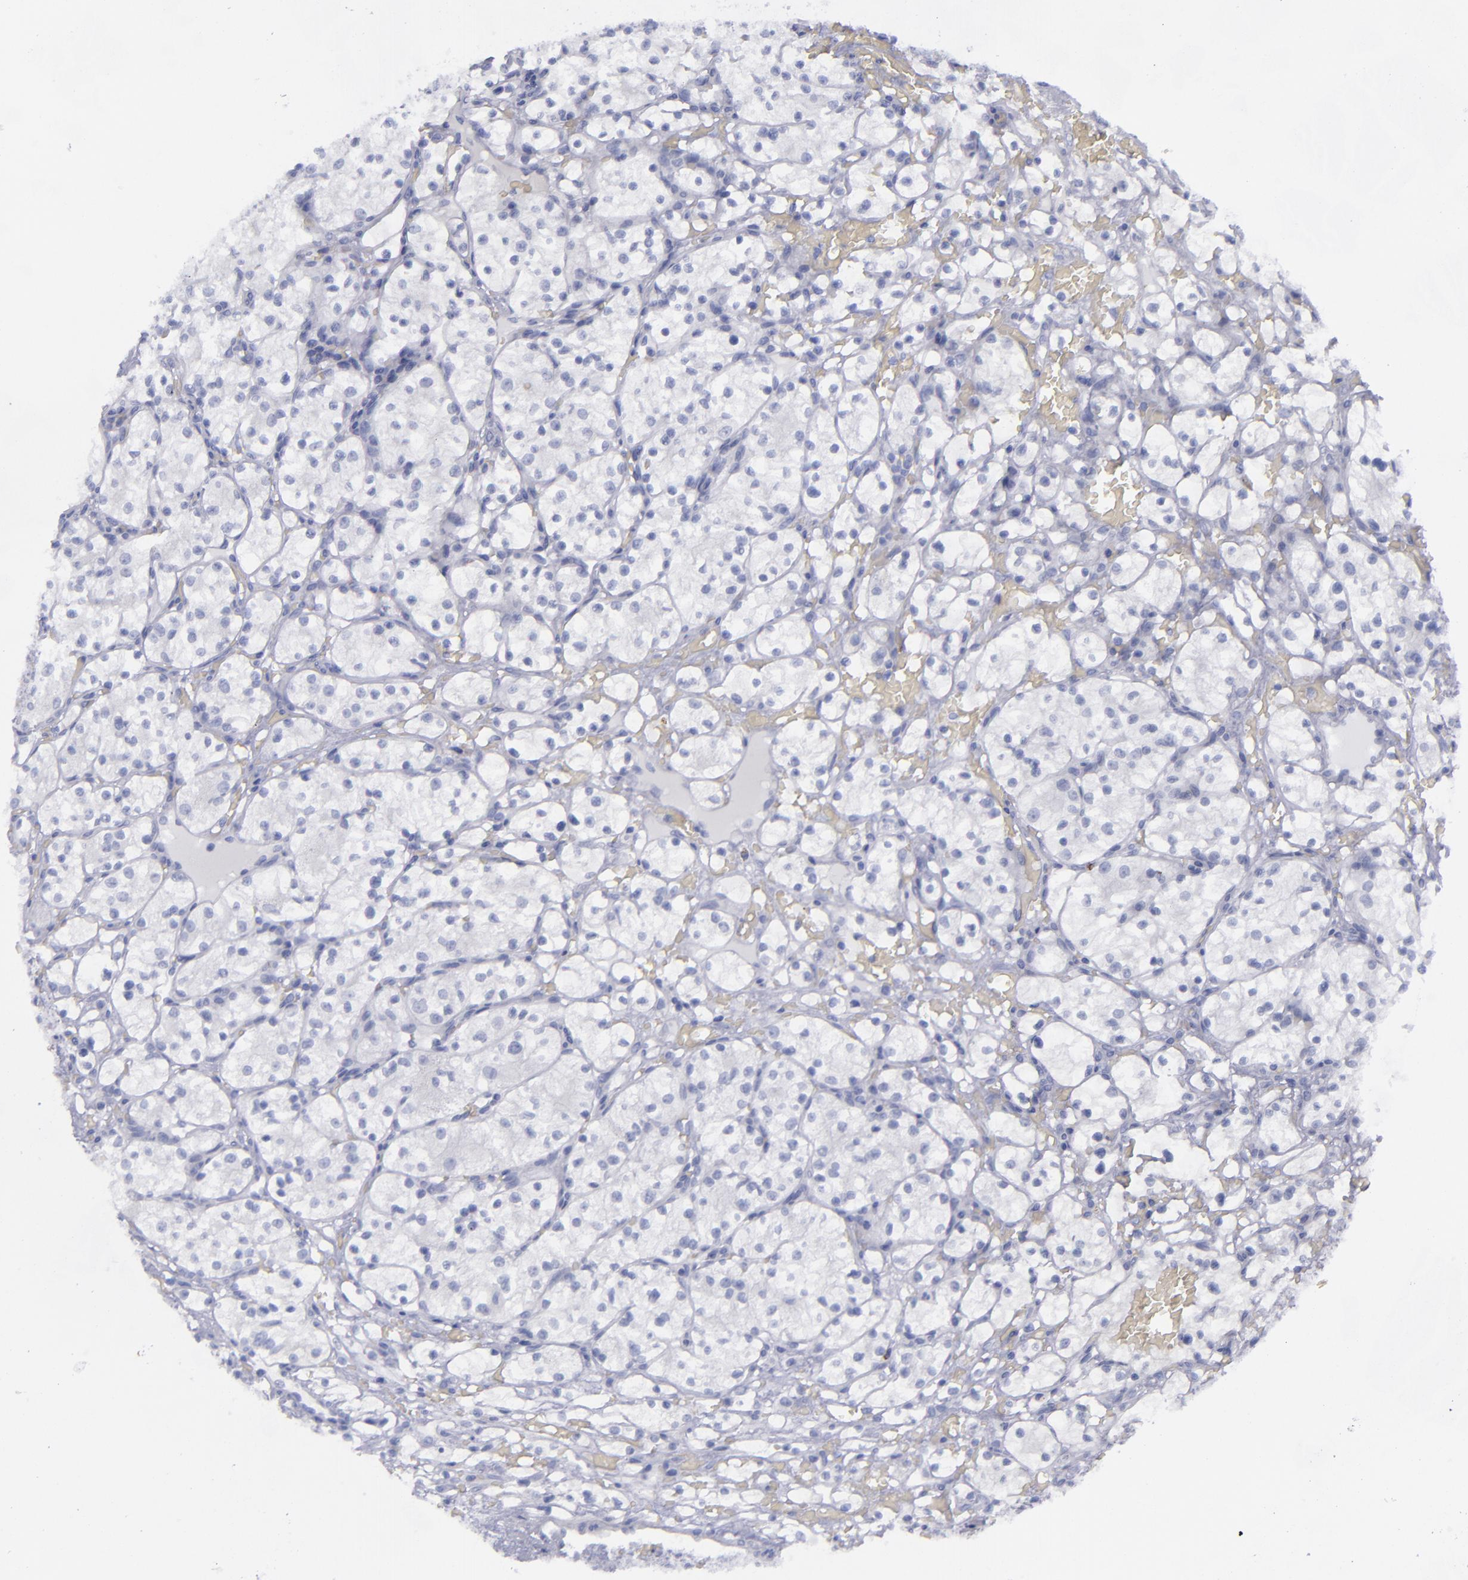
{"staining": {"intensity": "negative", "quantity": "none", "location": "none"}, "tissue": "renal cancer", "cell_type": "Tumor cells", "image_type": "cancer", "snomed": [{"axis": "morphology", "description": "Adenocarcinoma, NOS"}, {"axis": "topography", "description": "Kidney"}], "caption": "High power microscopy photomicrograph of an immunohistochemistry micrograph of adenocarcinoma (renal), revealing no significant expression in tumor cells.", "gene": "CD22", "patient": {"sex": "female", "age": 60}}